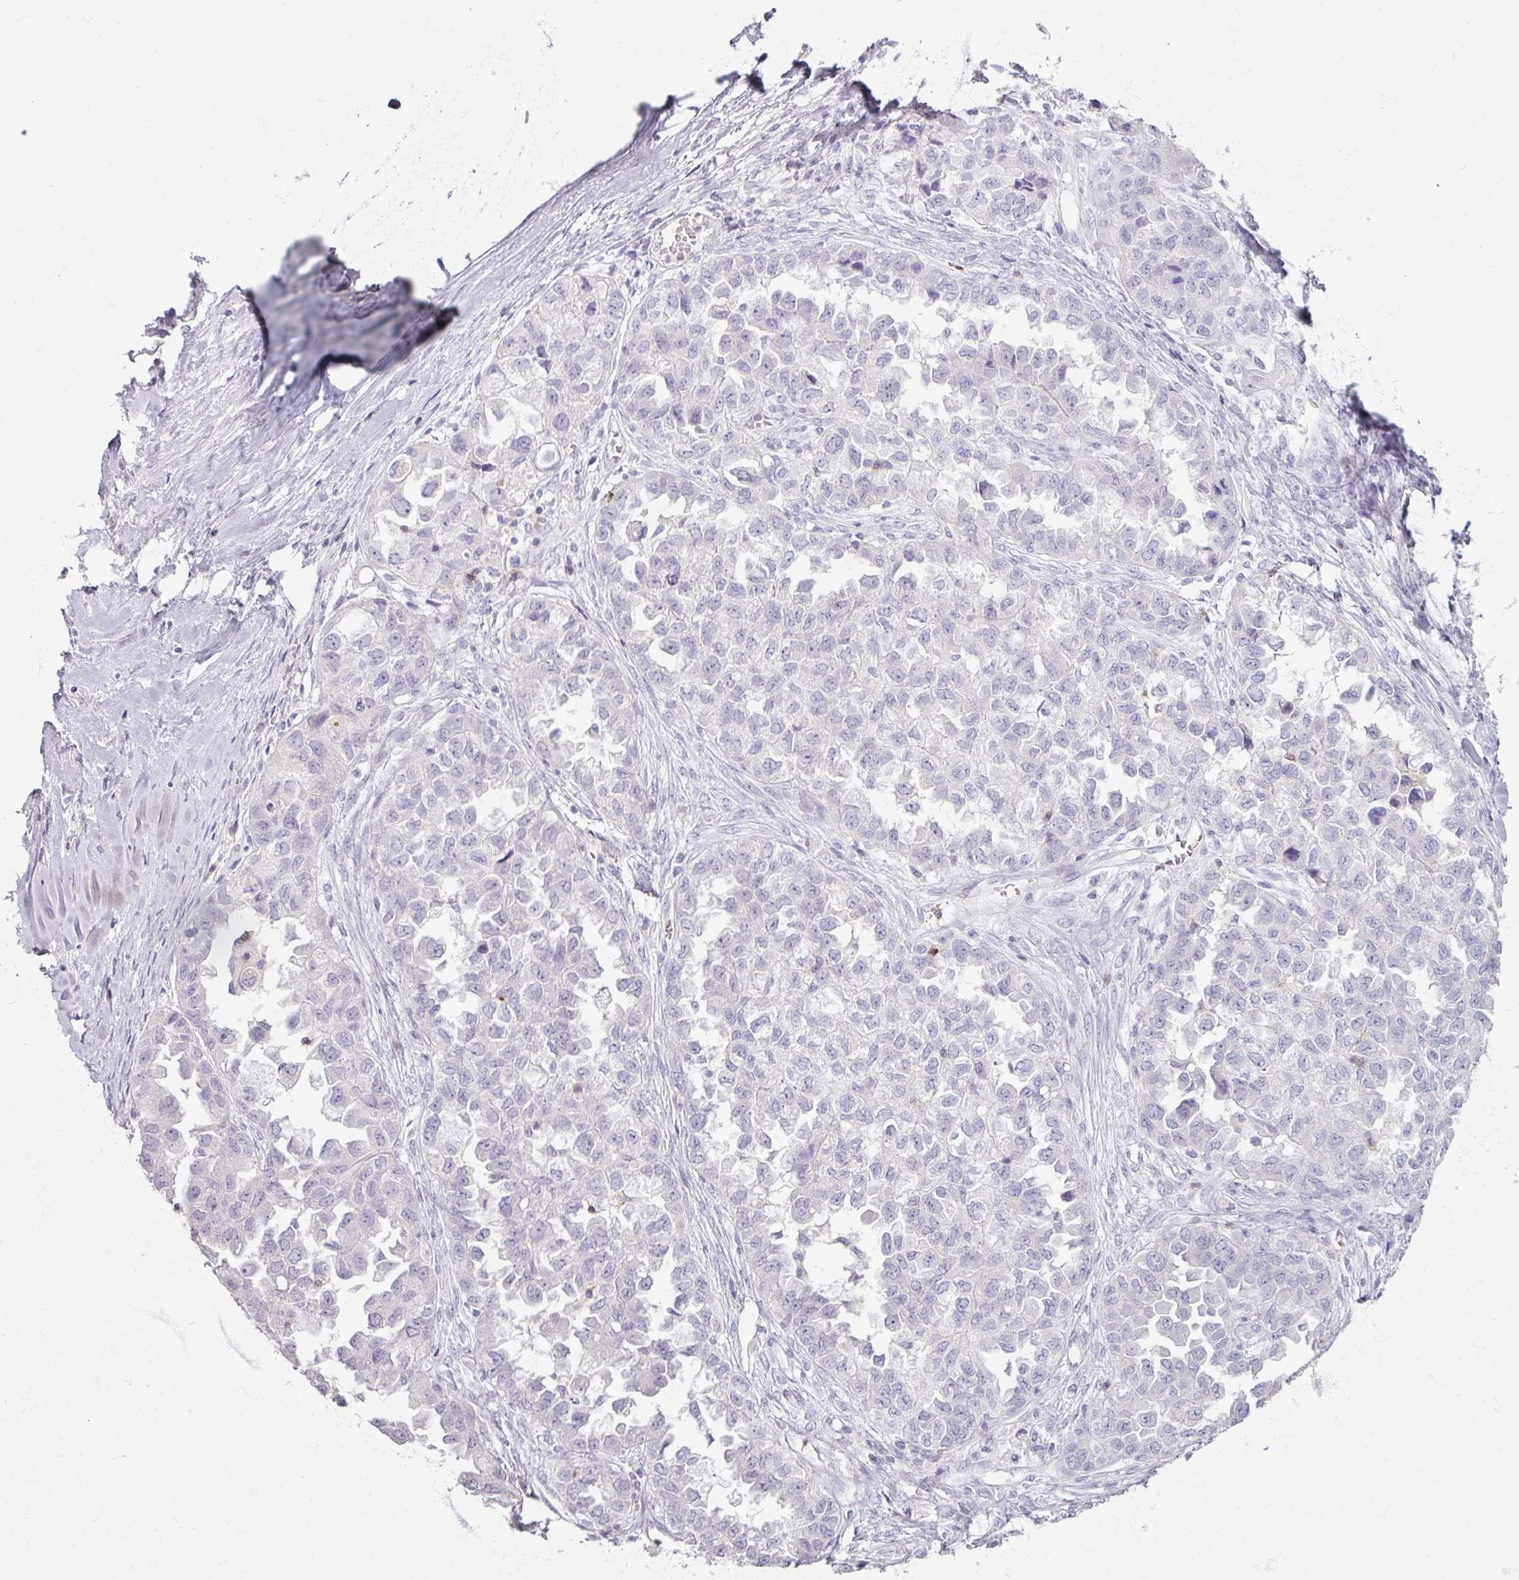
{"staining": {"intensity": "negative", "quantity": "none", "location": "none"}, "tissue": "ovarian cancer", "cell_type": "Tumor cells", "image_type": "cancer", "snomed": [{"axis": "morphology", "description": "Cystadenocarcinoma, serous, NOS"}, {"axis": "topography", "description": "Ovary"}], "caption": "High magnification brightfield microscopy of ovarian cancer stained with DAB (brown) and counterstained with hematoxylin (blue): tumor cells show no significant staining.", "gene": "PTPRC", "patient": {"sex": "female", "age": 84}}